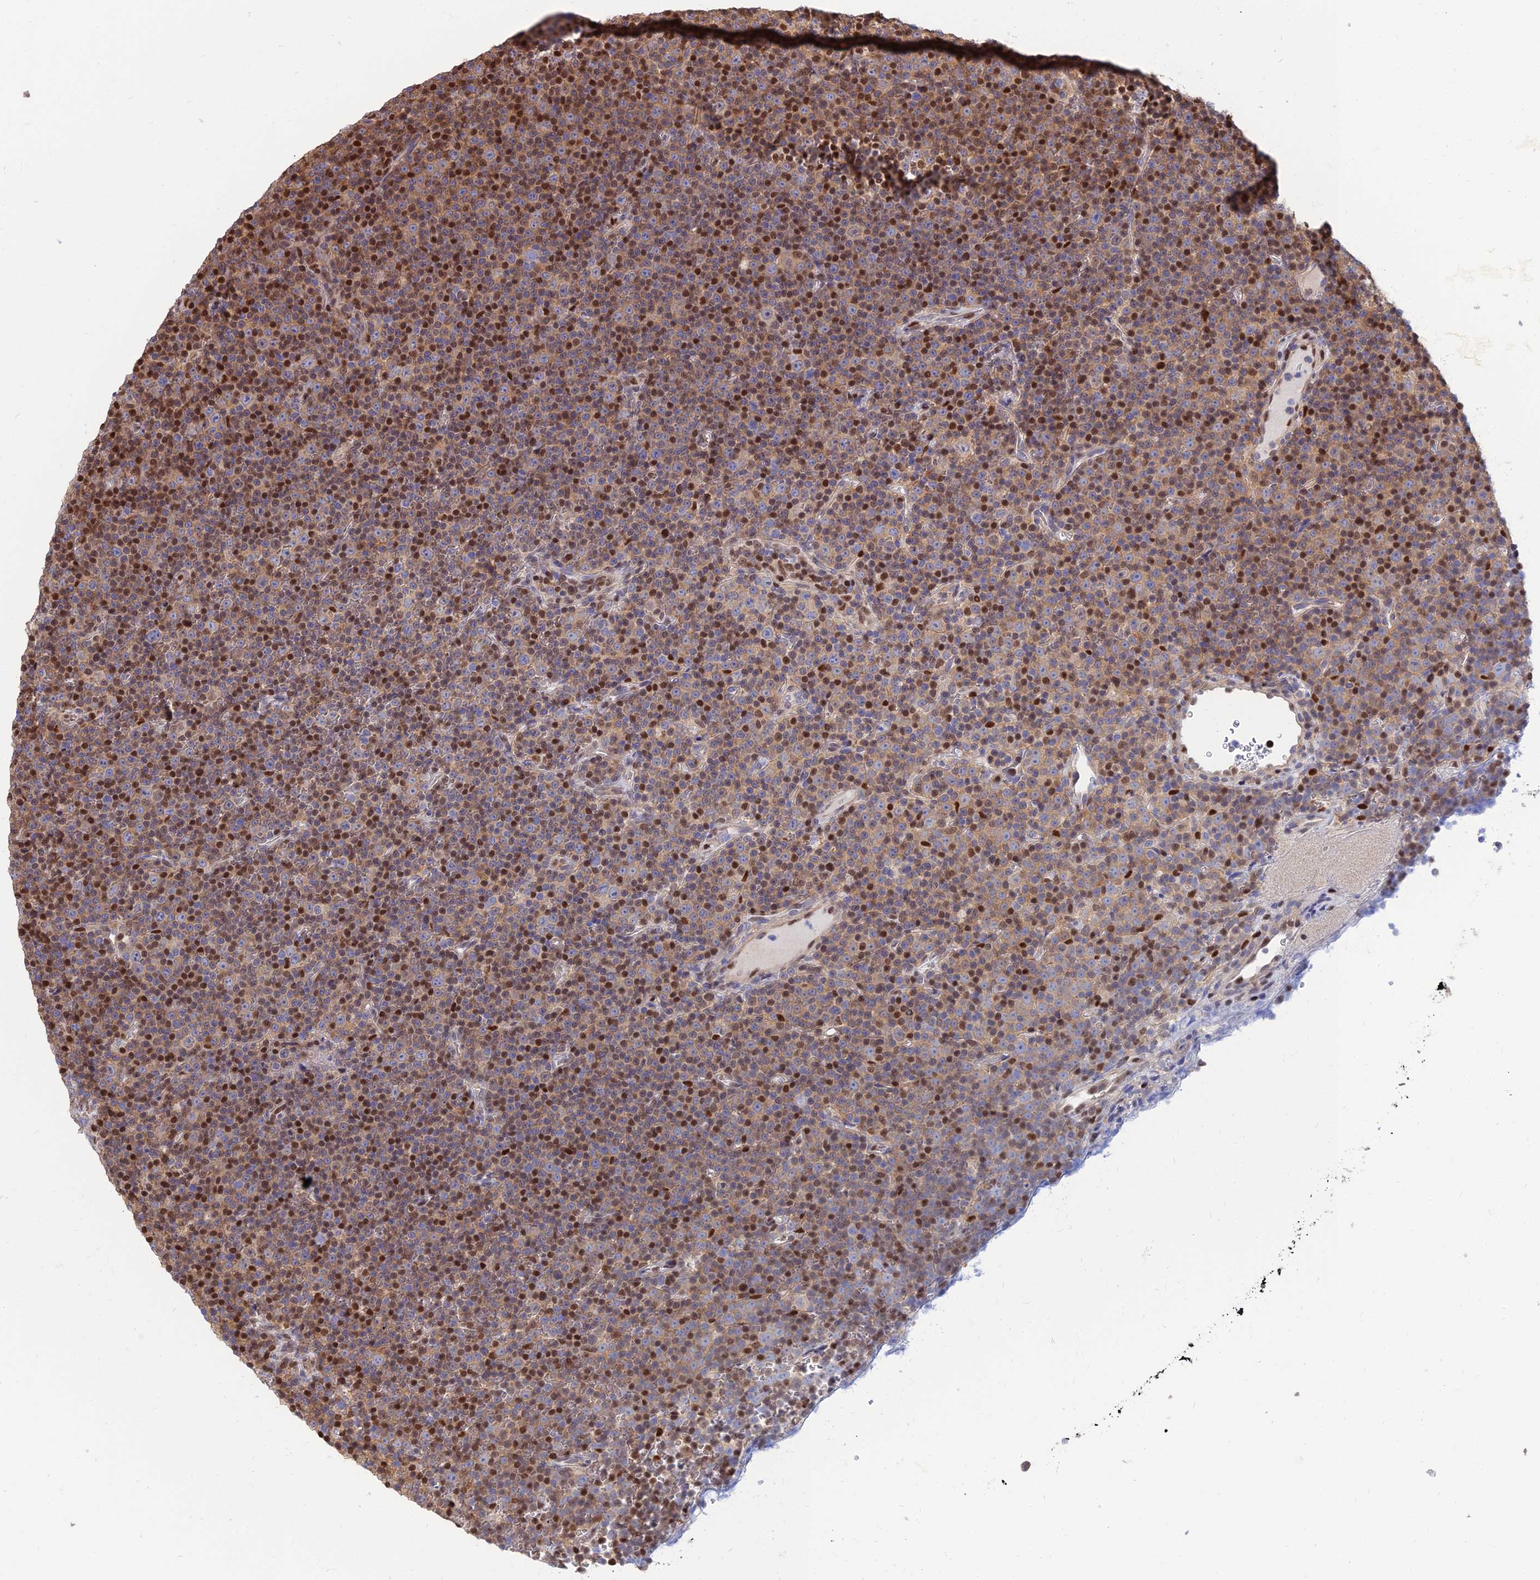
{"staining": {"intensity": "strong", "quantity": "25%-75%", "location": "nuclear"}, "tissue": "lymphoma", "cell_type": "Tumor cells", "image_type": "cancer", "snomed": [{"axis": "morphology", "description": "Malignant lymphoma, non-Hodgkin's type, Low grade"}, {"axis": "topography", "description": "Lymph node"}], "caption": "A high-resolution photomicrograph shows IHC staining of lymphoma, which exhibits strong nuclear positivity in about 25%-75% of tumor cells.", "gene": "DNPEP", "patient": {"sex": "female", "age": 67}}